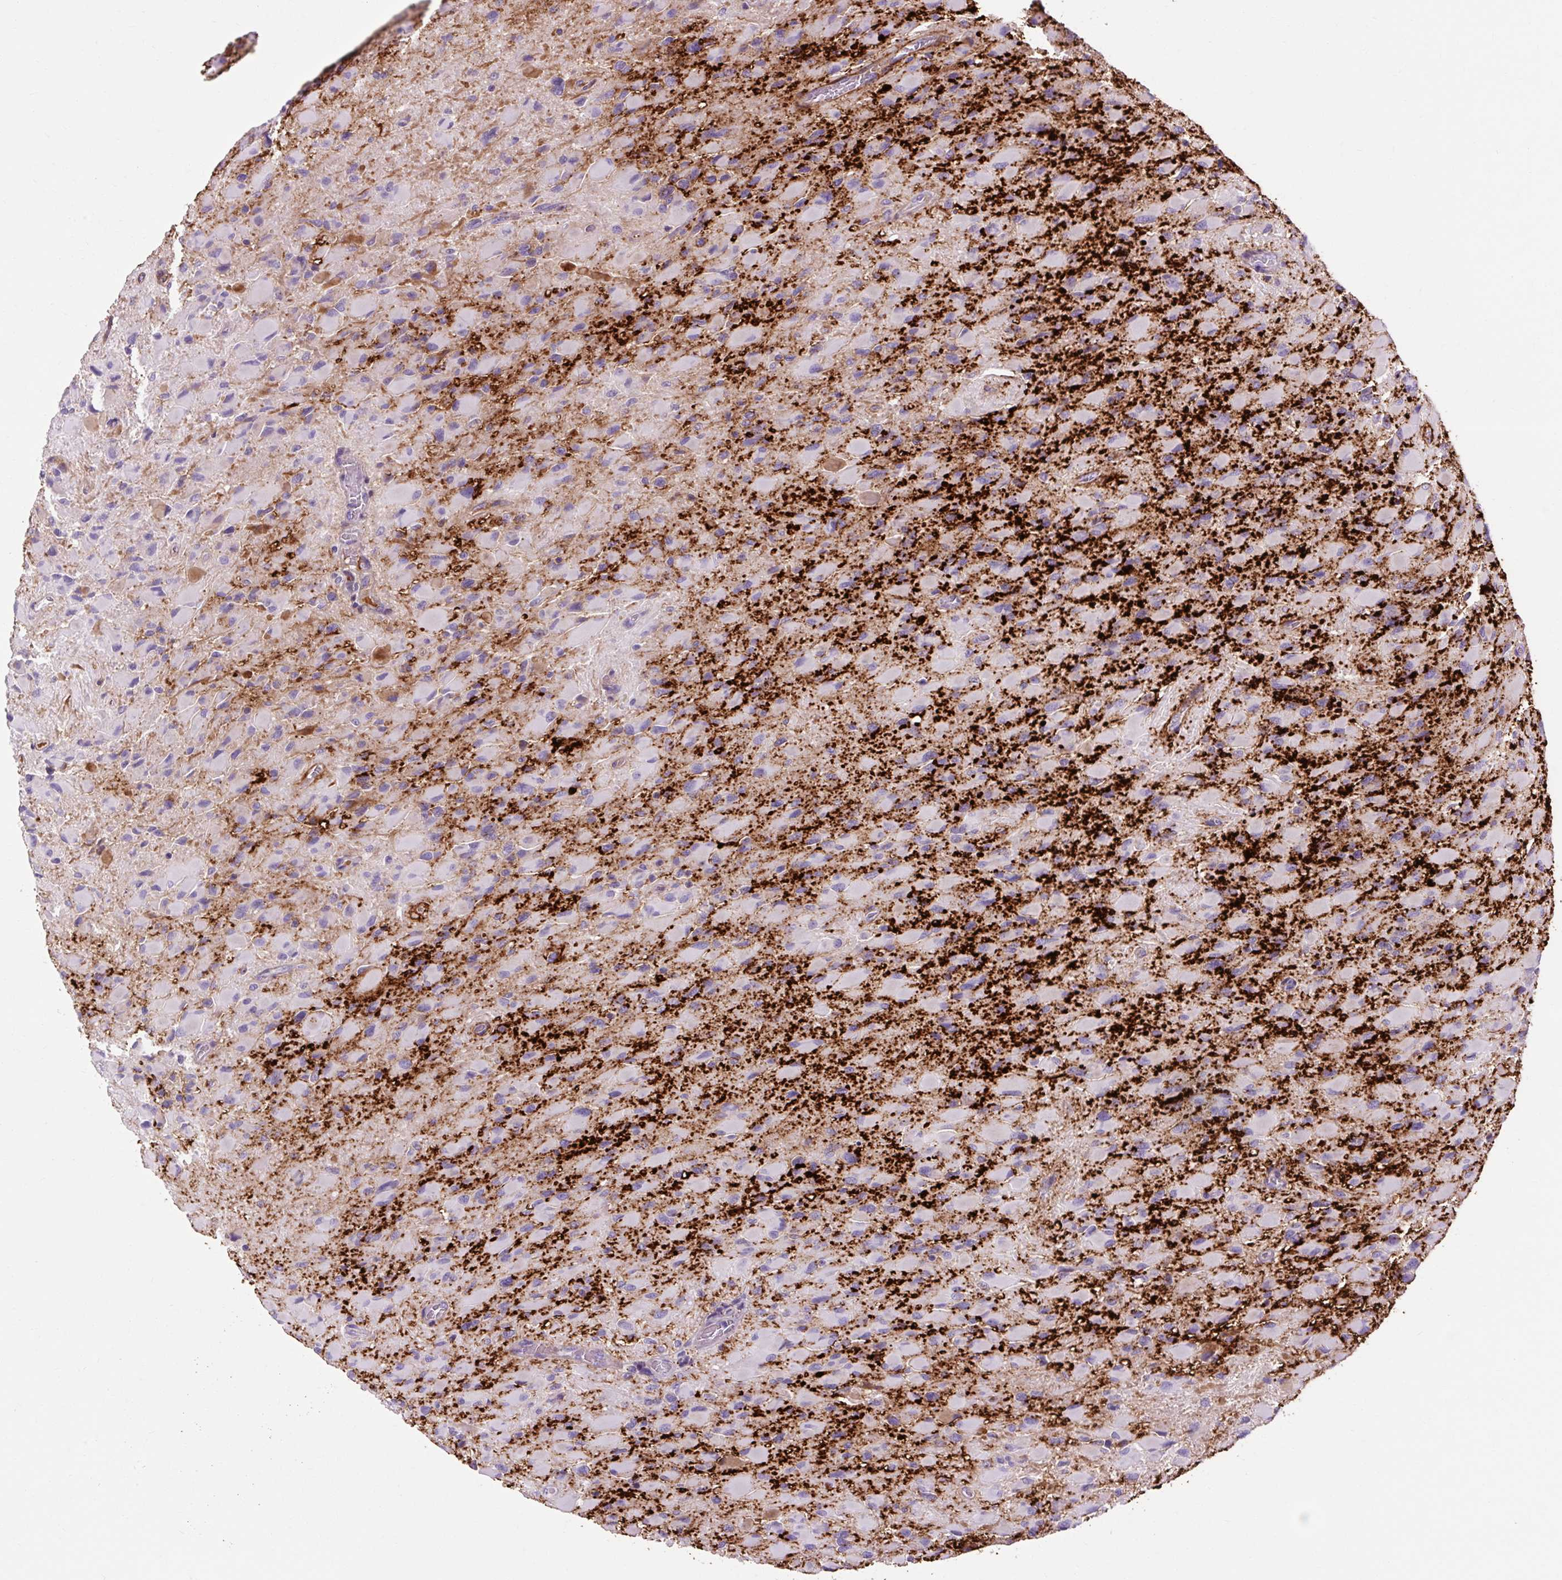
{"staining": {"intensity": "negative", "quantity": "none", "location": "none"}, "tissue": "glioma", "cell_type": "Tumor cells", "image_type": "cancer", "snomed": [{"axis": "morphology", "description": "Glioma, malignant, High grade"}, {"axis": "topography", "description": "Cerebral cortex"}], "caption": "The histopathology image reveals no significant positivity in tumor cells of high-grade glioma (malignant). The staining was performed using DAB (3,3'-diaminobenzidine) to visualize the protein expression in brown, while the nuclei were stained in blue with hematoxylin (Magnification: 20x).", "gene": "OOEP", "patient": {"sex": "female", "age": 36}}